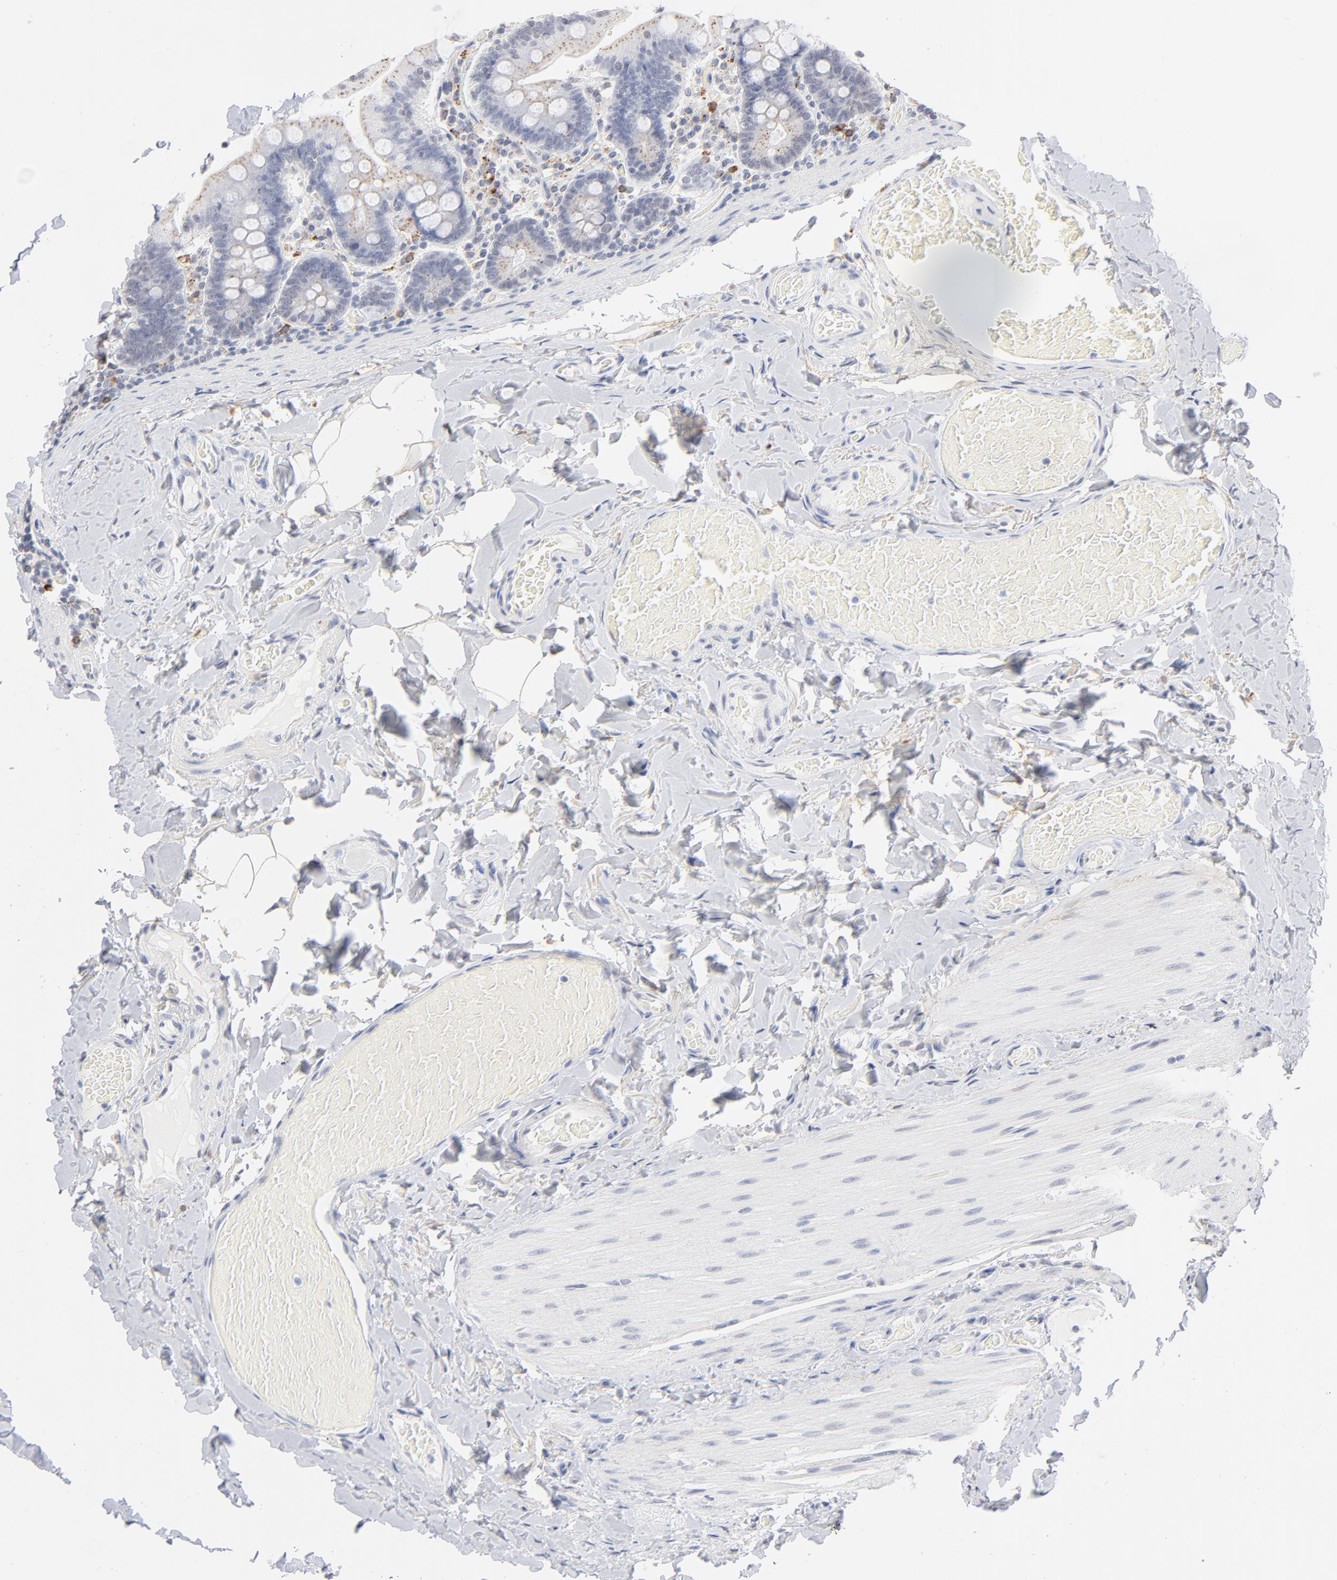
{"staining": {"intensity": "moderate", "quantity": ">75%", "location": "cytoplasmic/membranous"}, "tissue": "duodenum", "cell_type": "Glandular cells", "image_type": "normal", "snomed": [{"axis": "morphology", "description": "Normal tissue, NOS"}, {"axis": "topography", "description": "Duodenum"}], "caption": "Immunohistochemical staining of benign human duodenum reveals >75% levels of moderate cytoplasmic/membranous protein expression in approximately >75% of glandular cells.", "gene": "LTBP2", "patient": {"sex": "male", "age": 66}}